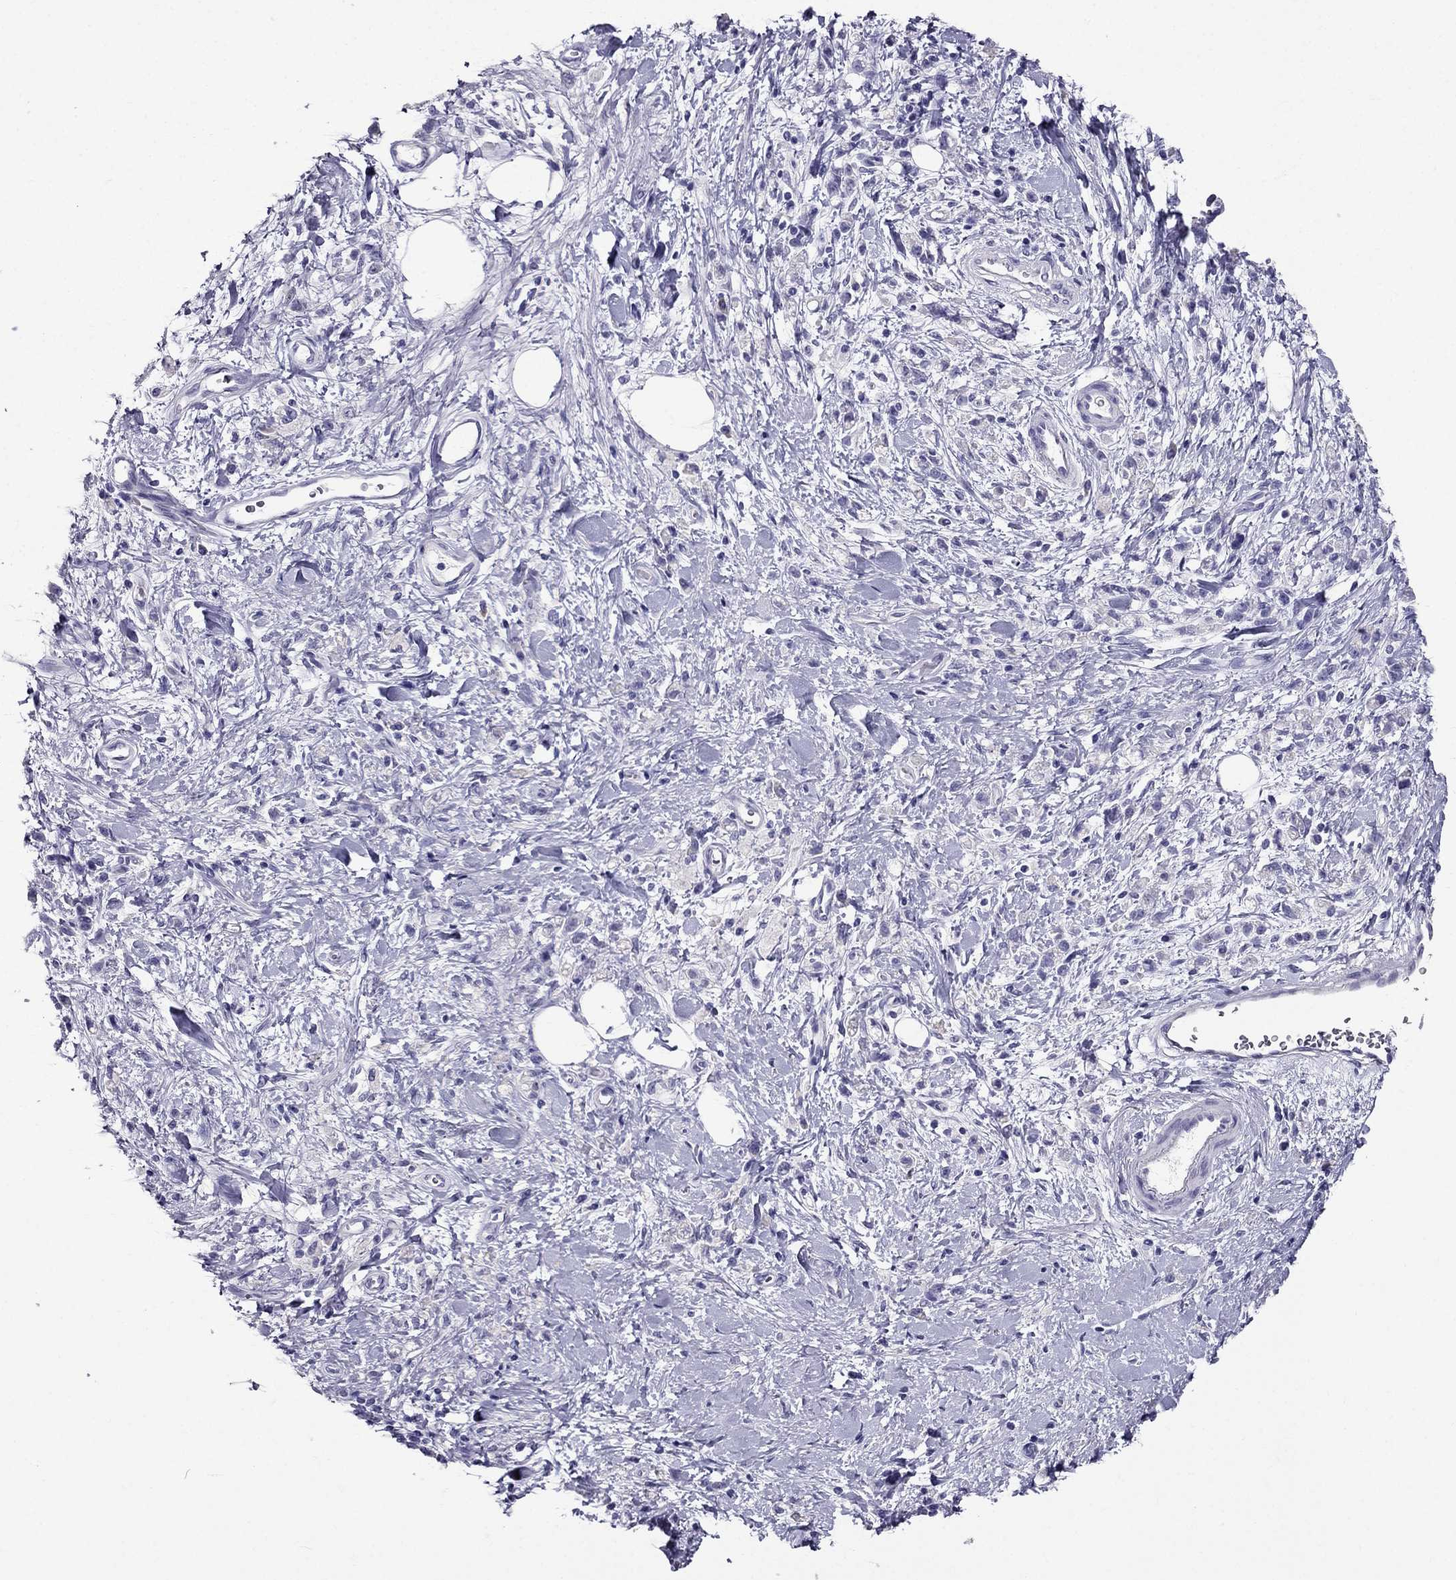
{"staining": {"intensity": "negative", "quantity": "none", "location": "none"}, "tissue": "stomach cancer", "cell_type": "Tumor cells", "image_type": "cancer", "snomed": [{"axis": "morphology", "description": "Adenocarcinoma, NOS"}, {"axis": "topography", "description": "Stomach"}], "caption": "Photomicrograph shows no significant protein staining in tumor cells of stomach cancer (adenocarcinoma).", "gene": "ZNF541", "patient": {"sex": "male", "age": 77}}